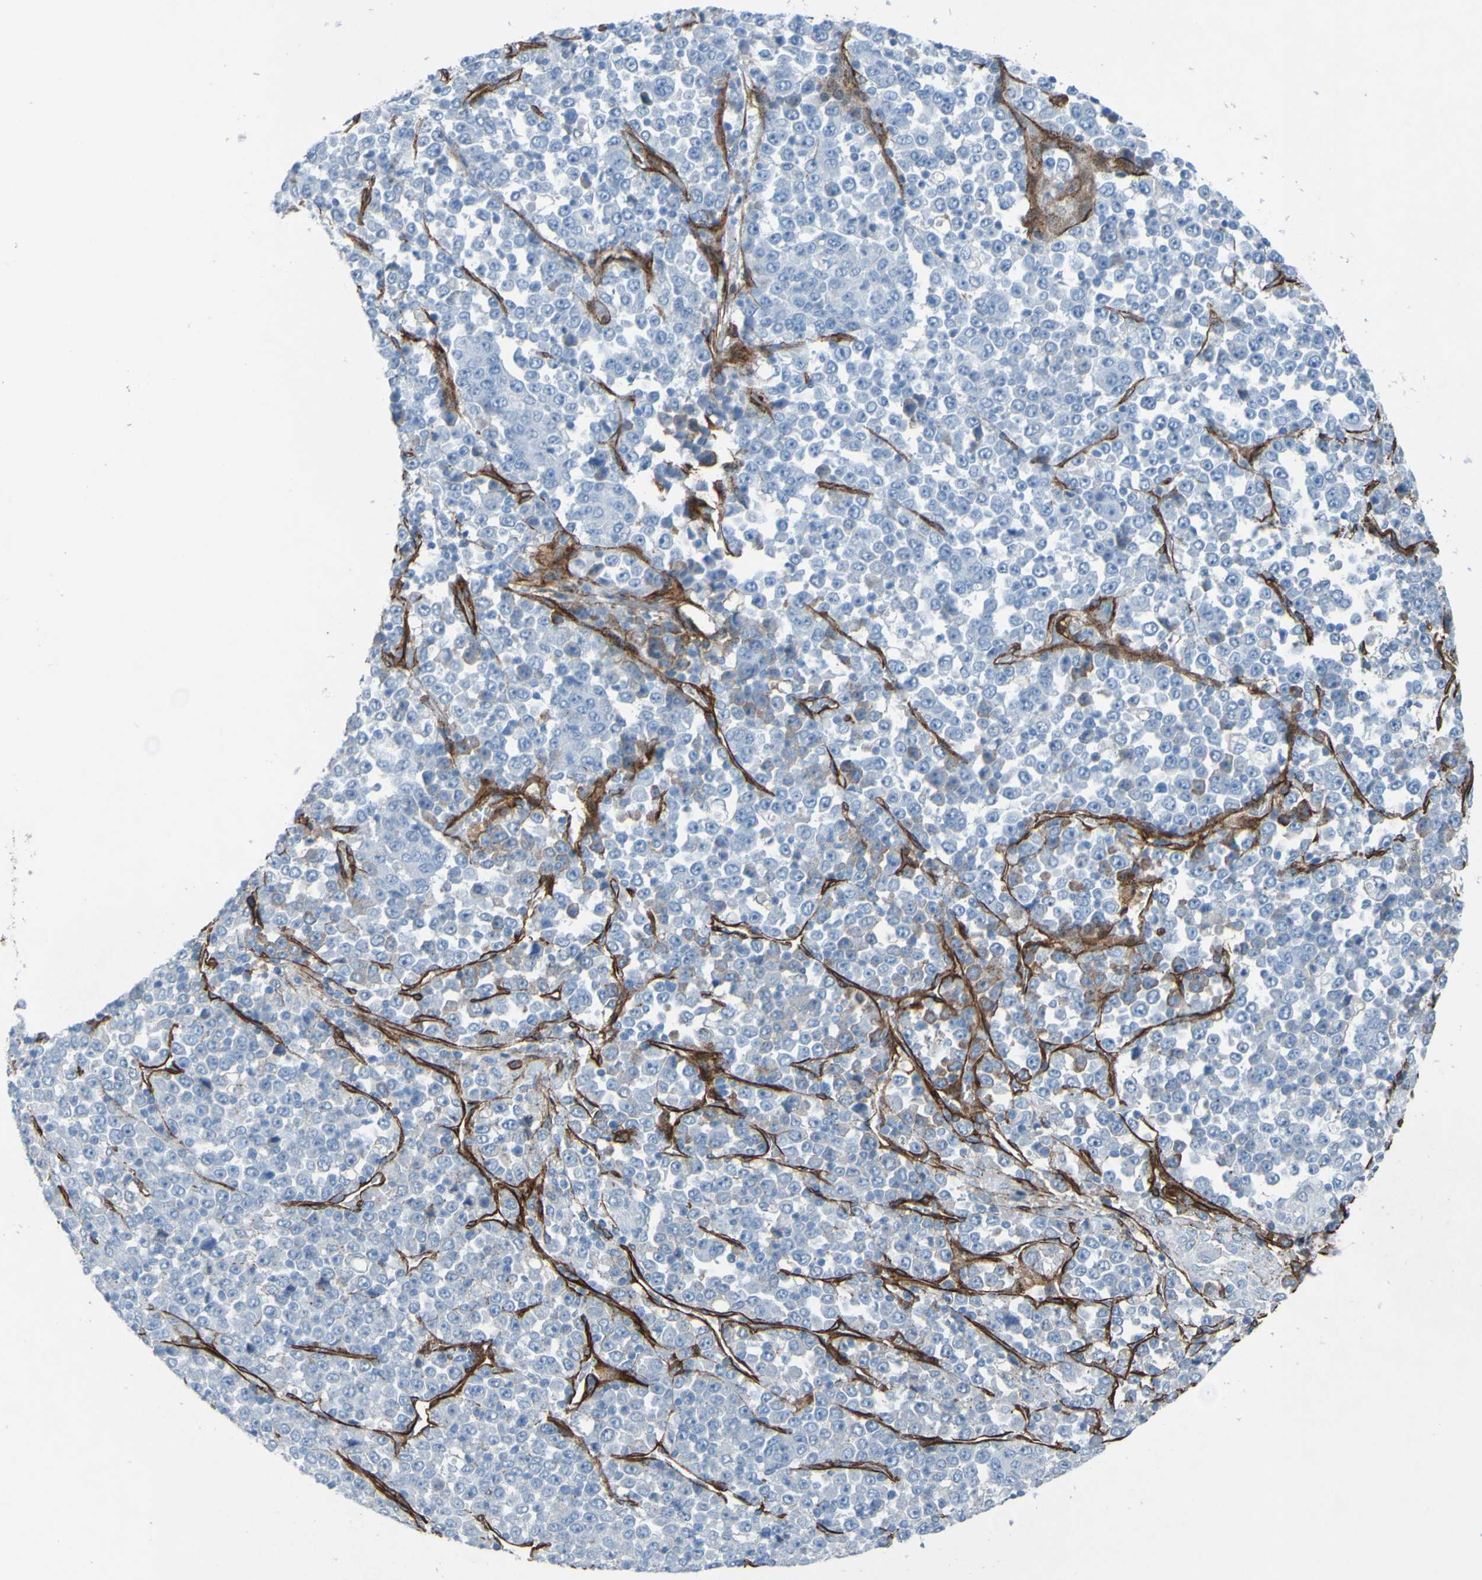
{"staining": {"intensity": "negative", "quantity": "none", "location": "none"}, "tissue": "stomach cancer", "cell_type": "Tumor cells", "image_type": "cancer", "snomed": [{"axis": "morphology", "description": "Normal tissue, NOS"}, {"axis": "morphology", "description": "Adenocarcinoma, NOS"}, {"axis": "topography", "description": "Stomach, upper"}, {"axis": "topography", "description": "Stomach"}], "caption": "The photomicrograph shows no staining of tumor cells in stomach adenocarcinoma. (DAB (3,3'-diaminobenzidine) IHC visualized using brightfield microscopy, high magnification).", "gene": "COL4A2", "patient": {"sex": "male", "age": 59}}